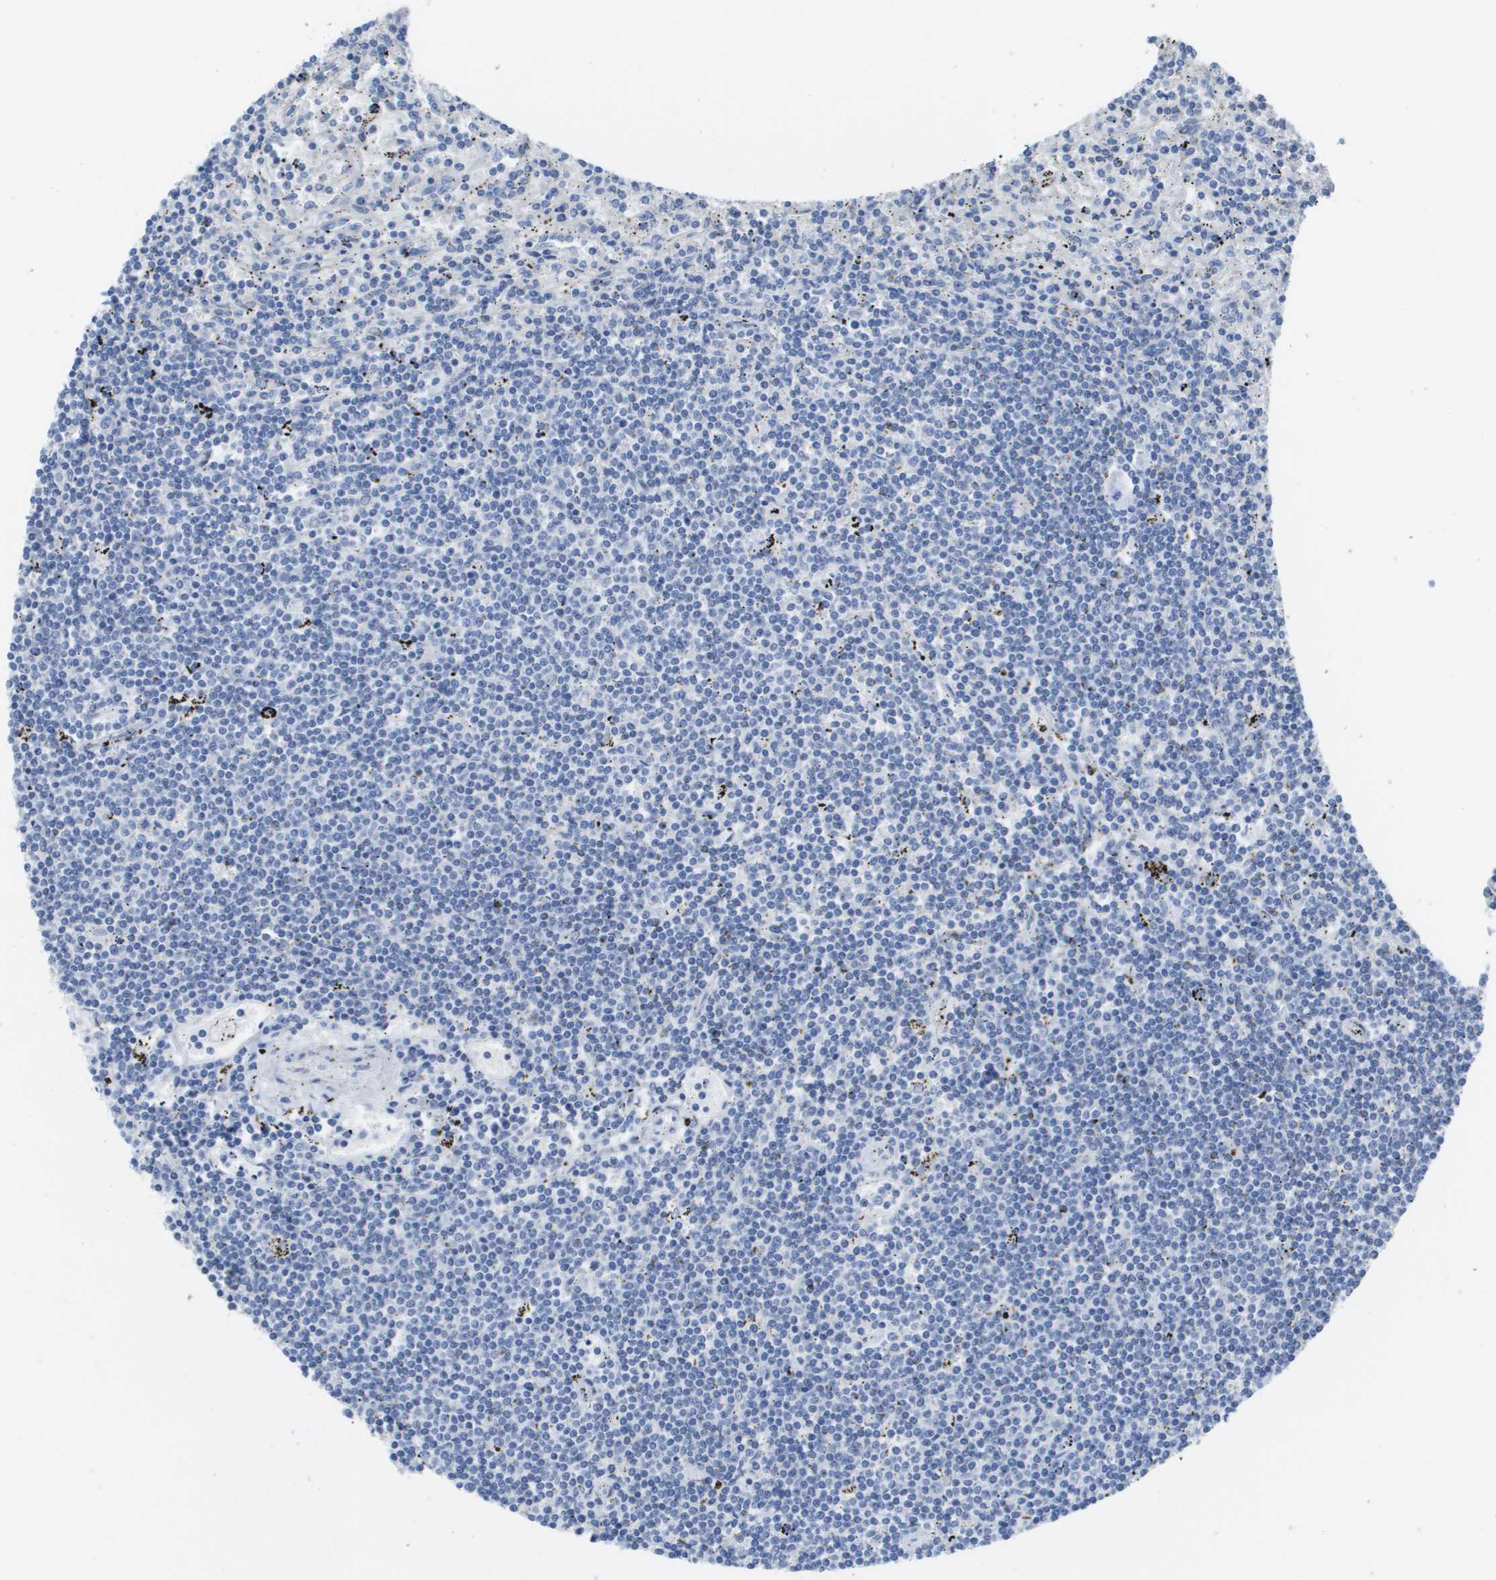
{"staining": {"intensity": "negative", "quantity": "none", "location": "none"}, "tissue": "lymphoma", "cell_type": "Tumor cells", "image_type": "cancer", "snomed": [{"axis": "morphology", "description": "Malignant lymphoma, non-Hodgkin's type, Low grade"}, {"axis": "topography", "description": "Spleen"}], "caption": "This is an immunohistochemistry photomicrograph of malignant lymphoma, non-Hodgkin's type (low-grade). There is no positivity in tumor cells.", "gene": "MYL3", "patient": {"sex": "male", "age": 76}}